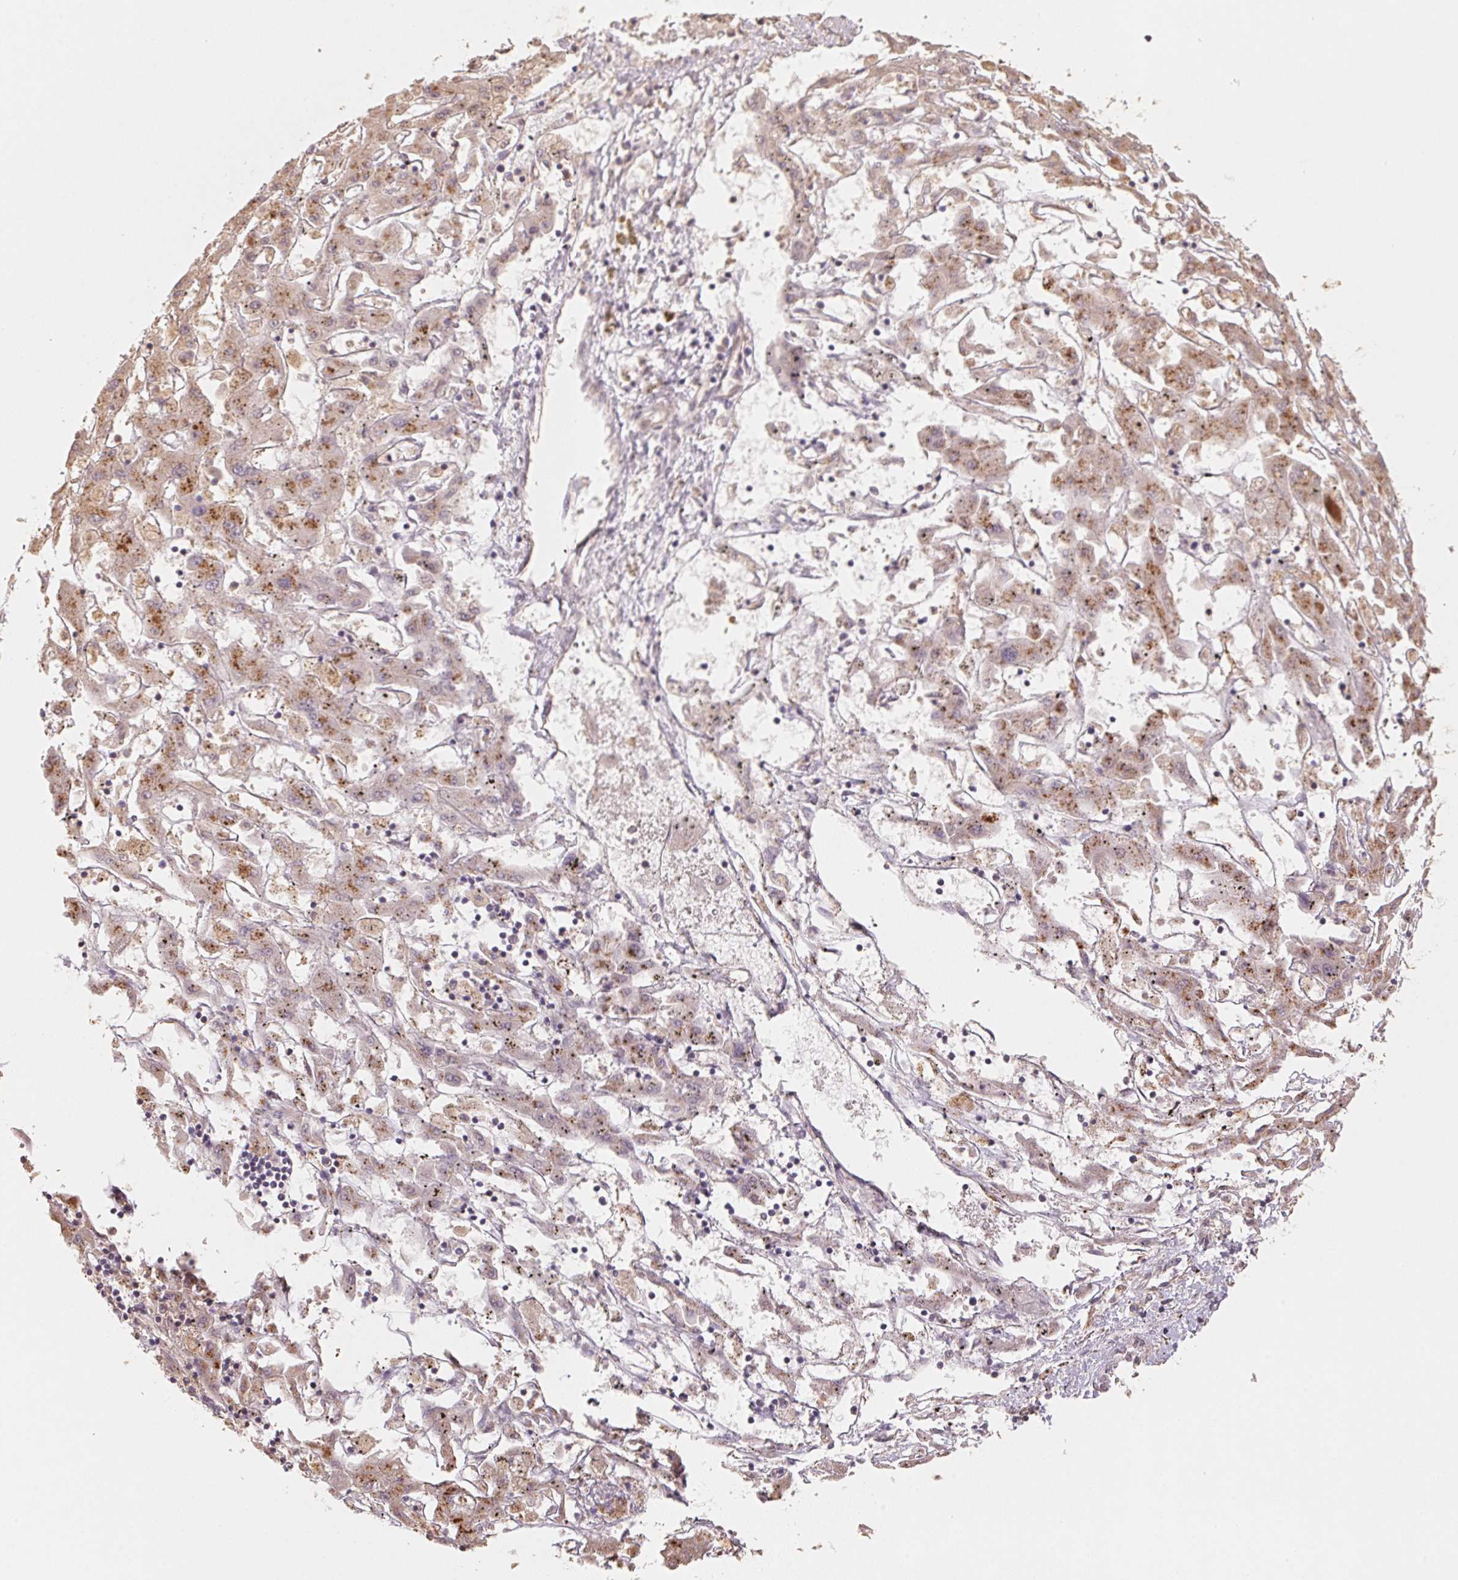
{"staining": {"intensity": "weak", "quantity": "25%-75%", "location": "cytoplasmic/membranous"}, "tissue": "liver cancer", "cell_type": "Tumor cells", "image_type": "cancer", "snomed": [{"axis": "morphology", "description": "Cholangiocarcinoma"}, {"axis": "topography", "description": "Liver"}], "caption": "The micrograph displays immunohistochemical staining of liver cancer. There is weak cytoplasmic/membranous positivity is identified in approximately 25%-75% of tumor cells.", "gene": "TMEM222", "patient": {"sex": "female", "age": 52}}